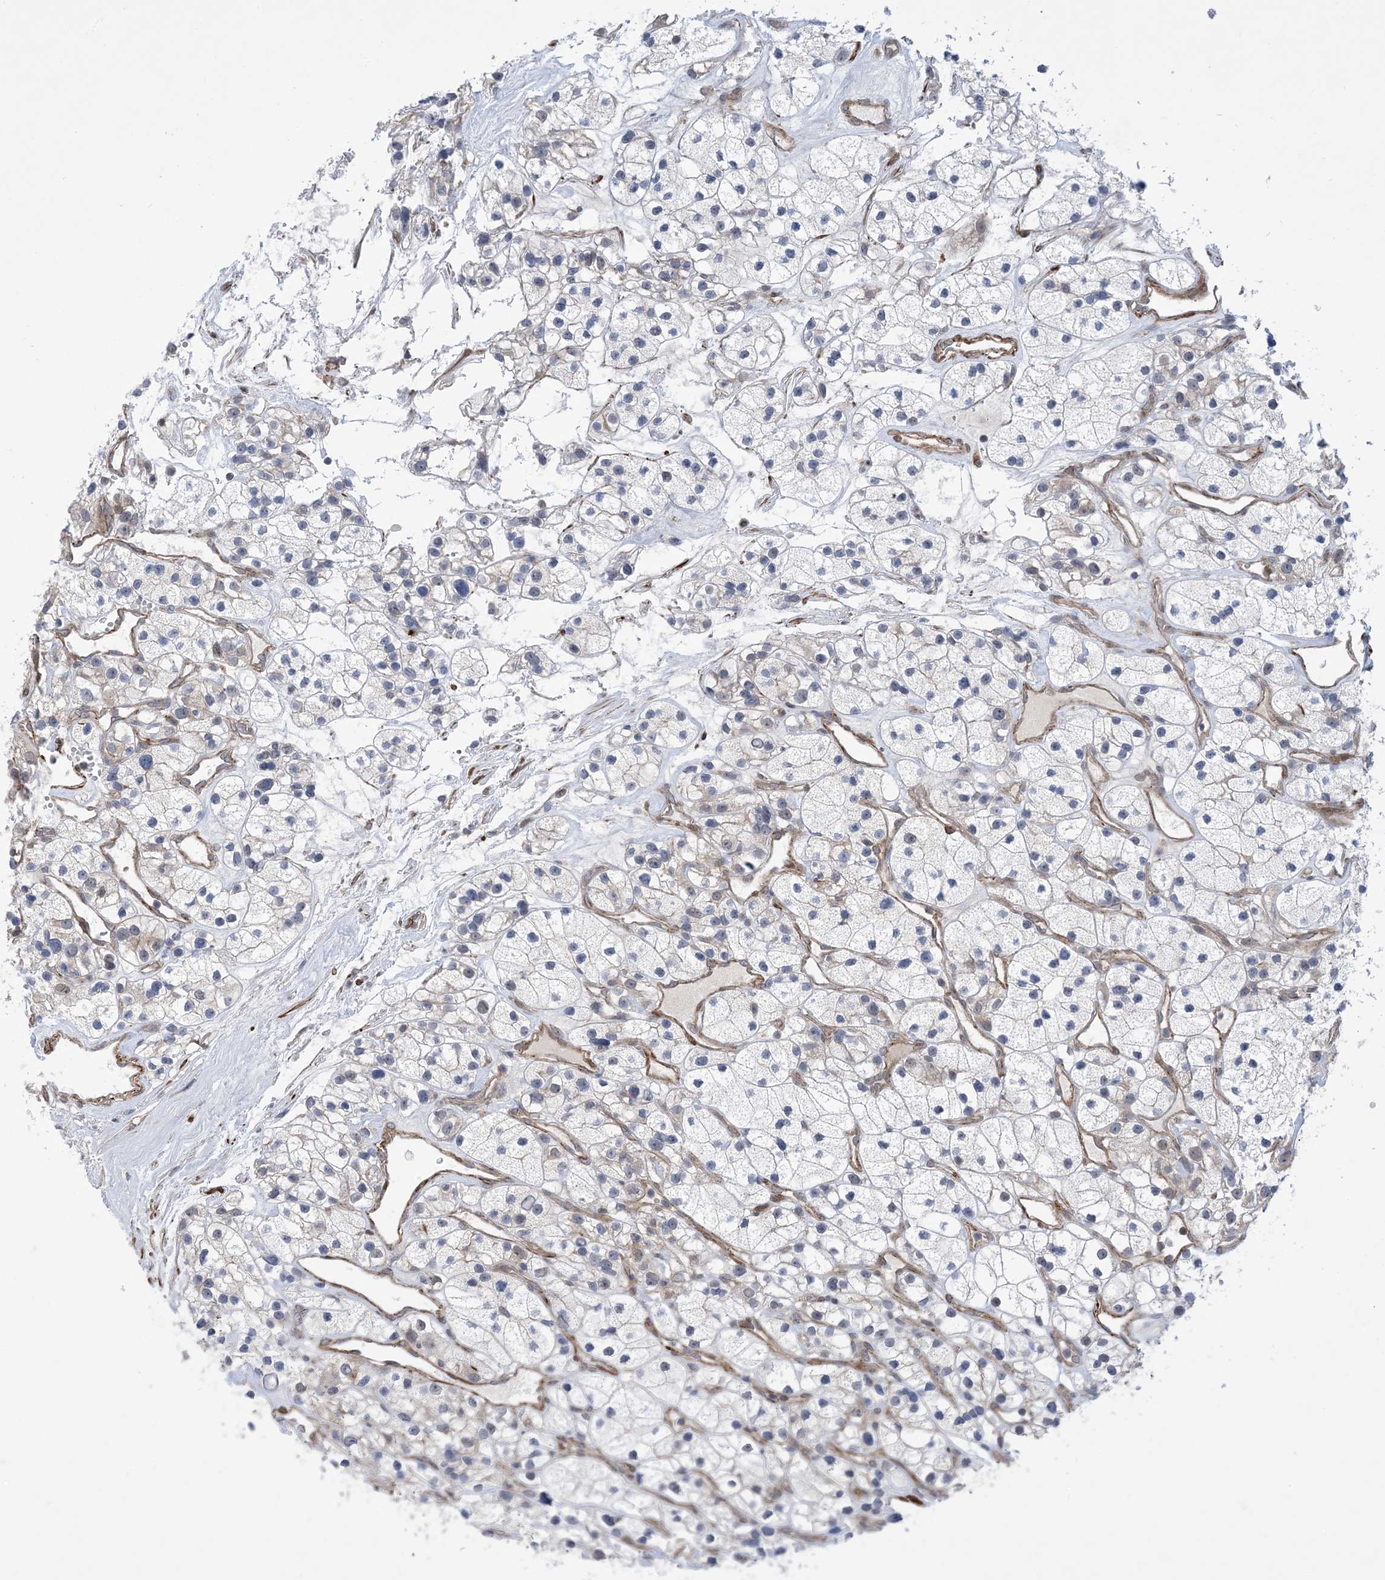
{"staining": {"intensity": "negative", "quantity": "none", "location": "none"}, "tissue": "renal cancer", "cell_type": "Tumor cells", "image_type": "cancer", "snomed": [{"axis": "morphology", "description": "Adenocarcinoma, NOS"}, {"axis": "topography", "description": "Kidney"}], "caption": "Tumor cells show no significant staining in renal cancer (adenocarcinoma).", "gene": "ZNF8", "patient": {"sex": "female", "age": 57}}